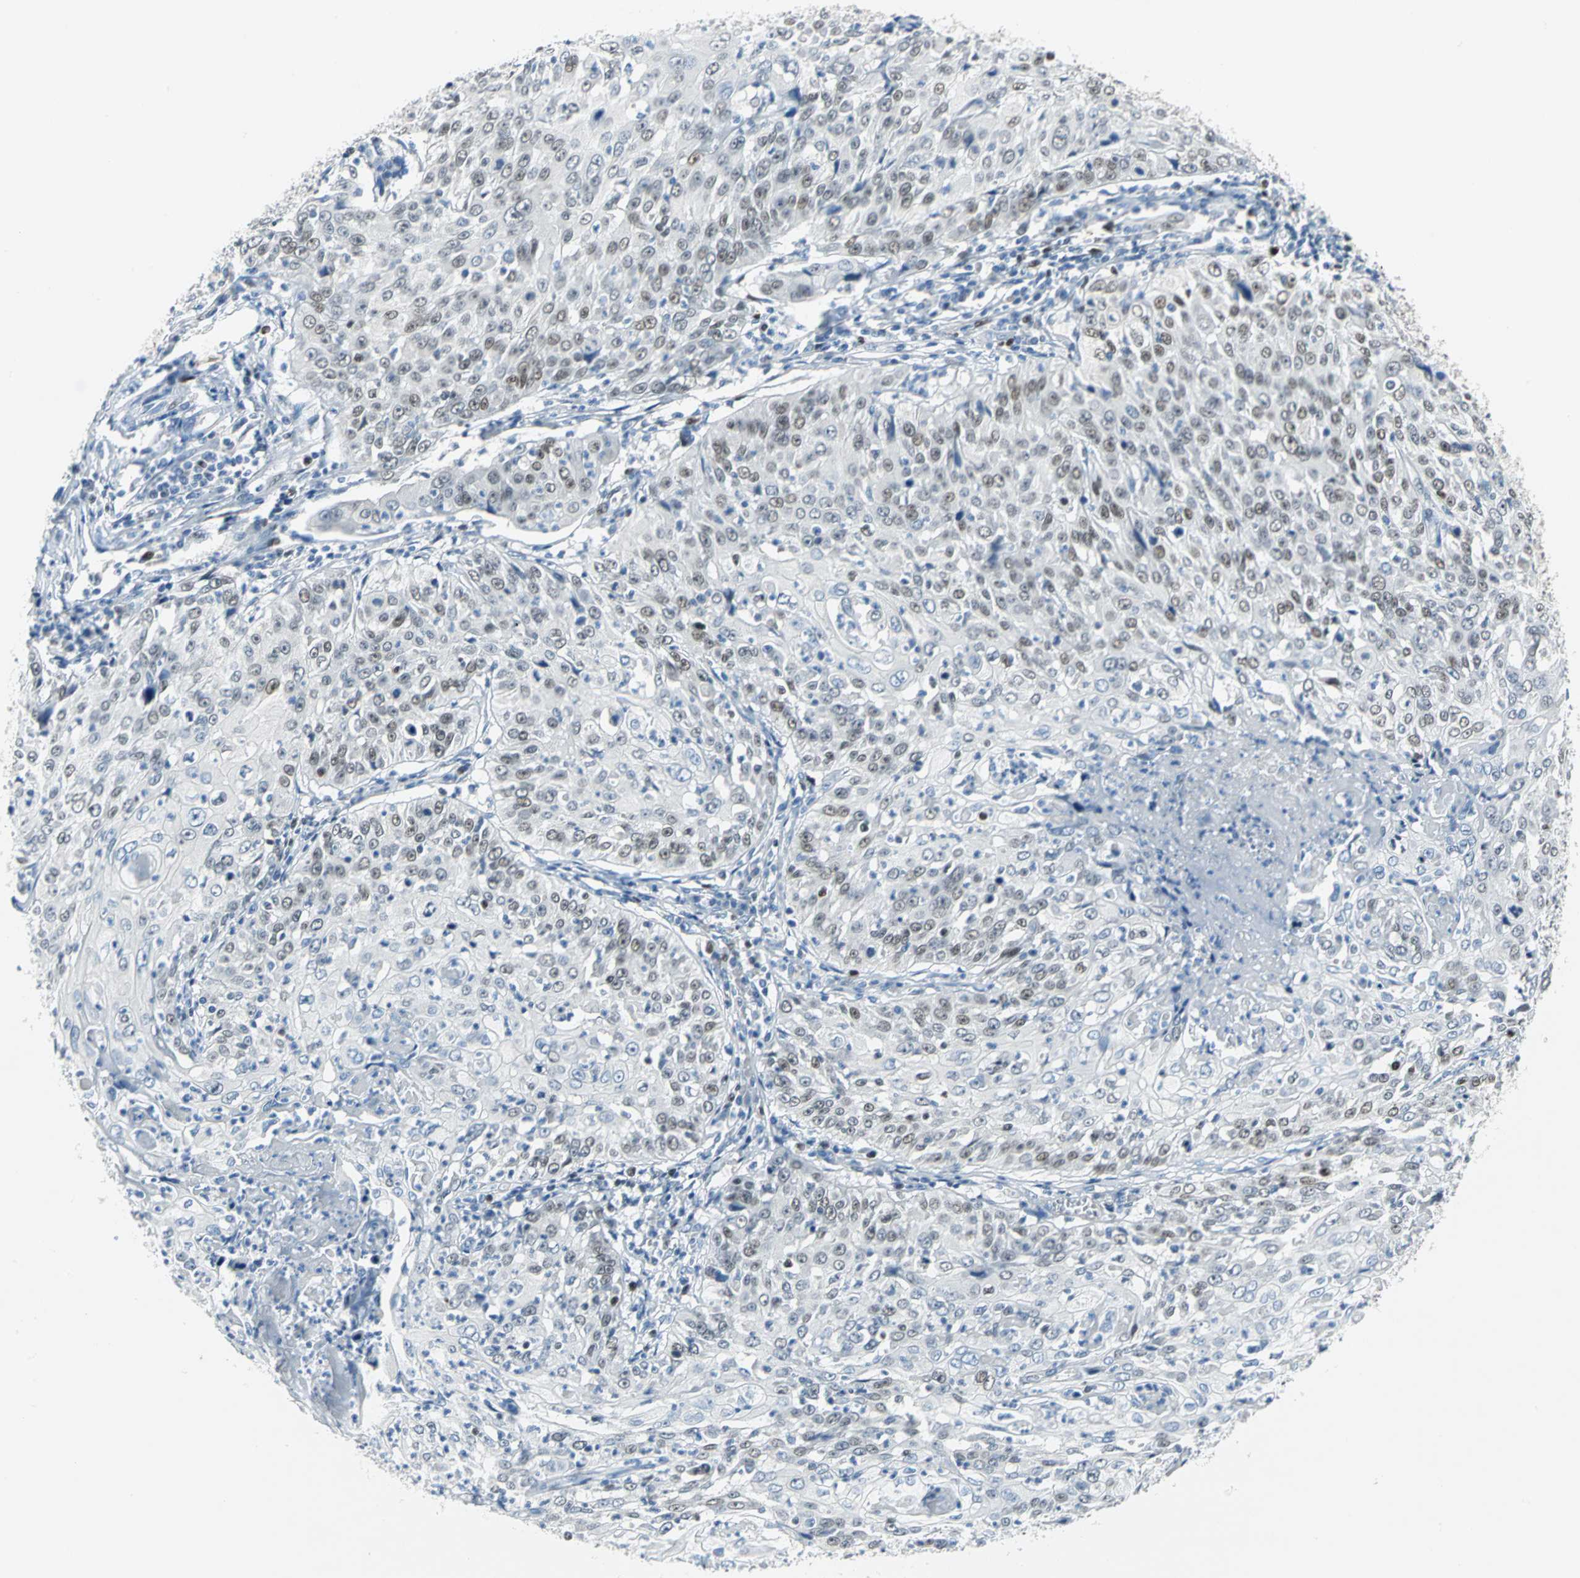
{"staining": {"intensity": "moderate", "quantity": "<25%", "location": "nuclear"}, "tissue": "cervical cancer", "cell_type": "Tumor cells", "image_type": "cancer", "snomed": [{"axis": "morphology", "description": "Squamous cell carcinoma, NOS"}, {"axis": "topography", "description": "Cervix"}], "caption": "An IHC micrograph of neoplastic tissue is shown. Protein staining in brown highlights moderate nuclear positivity in cervical cancer (squamous cell carcinoma) within tumor cells.", "gene": "MCM4", "patient": {"sex": "female", "age": 39}}